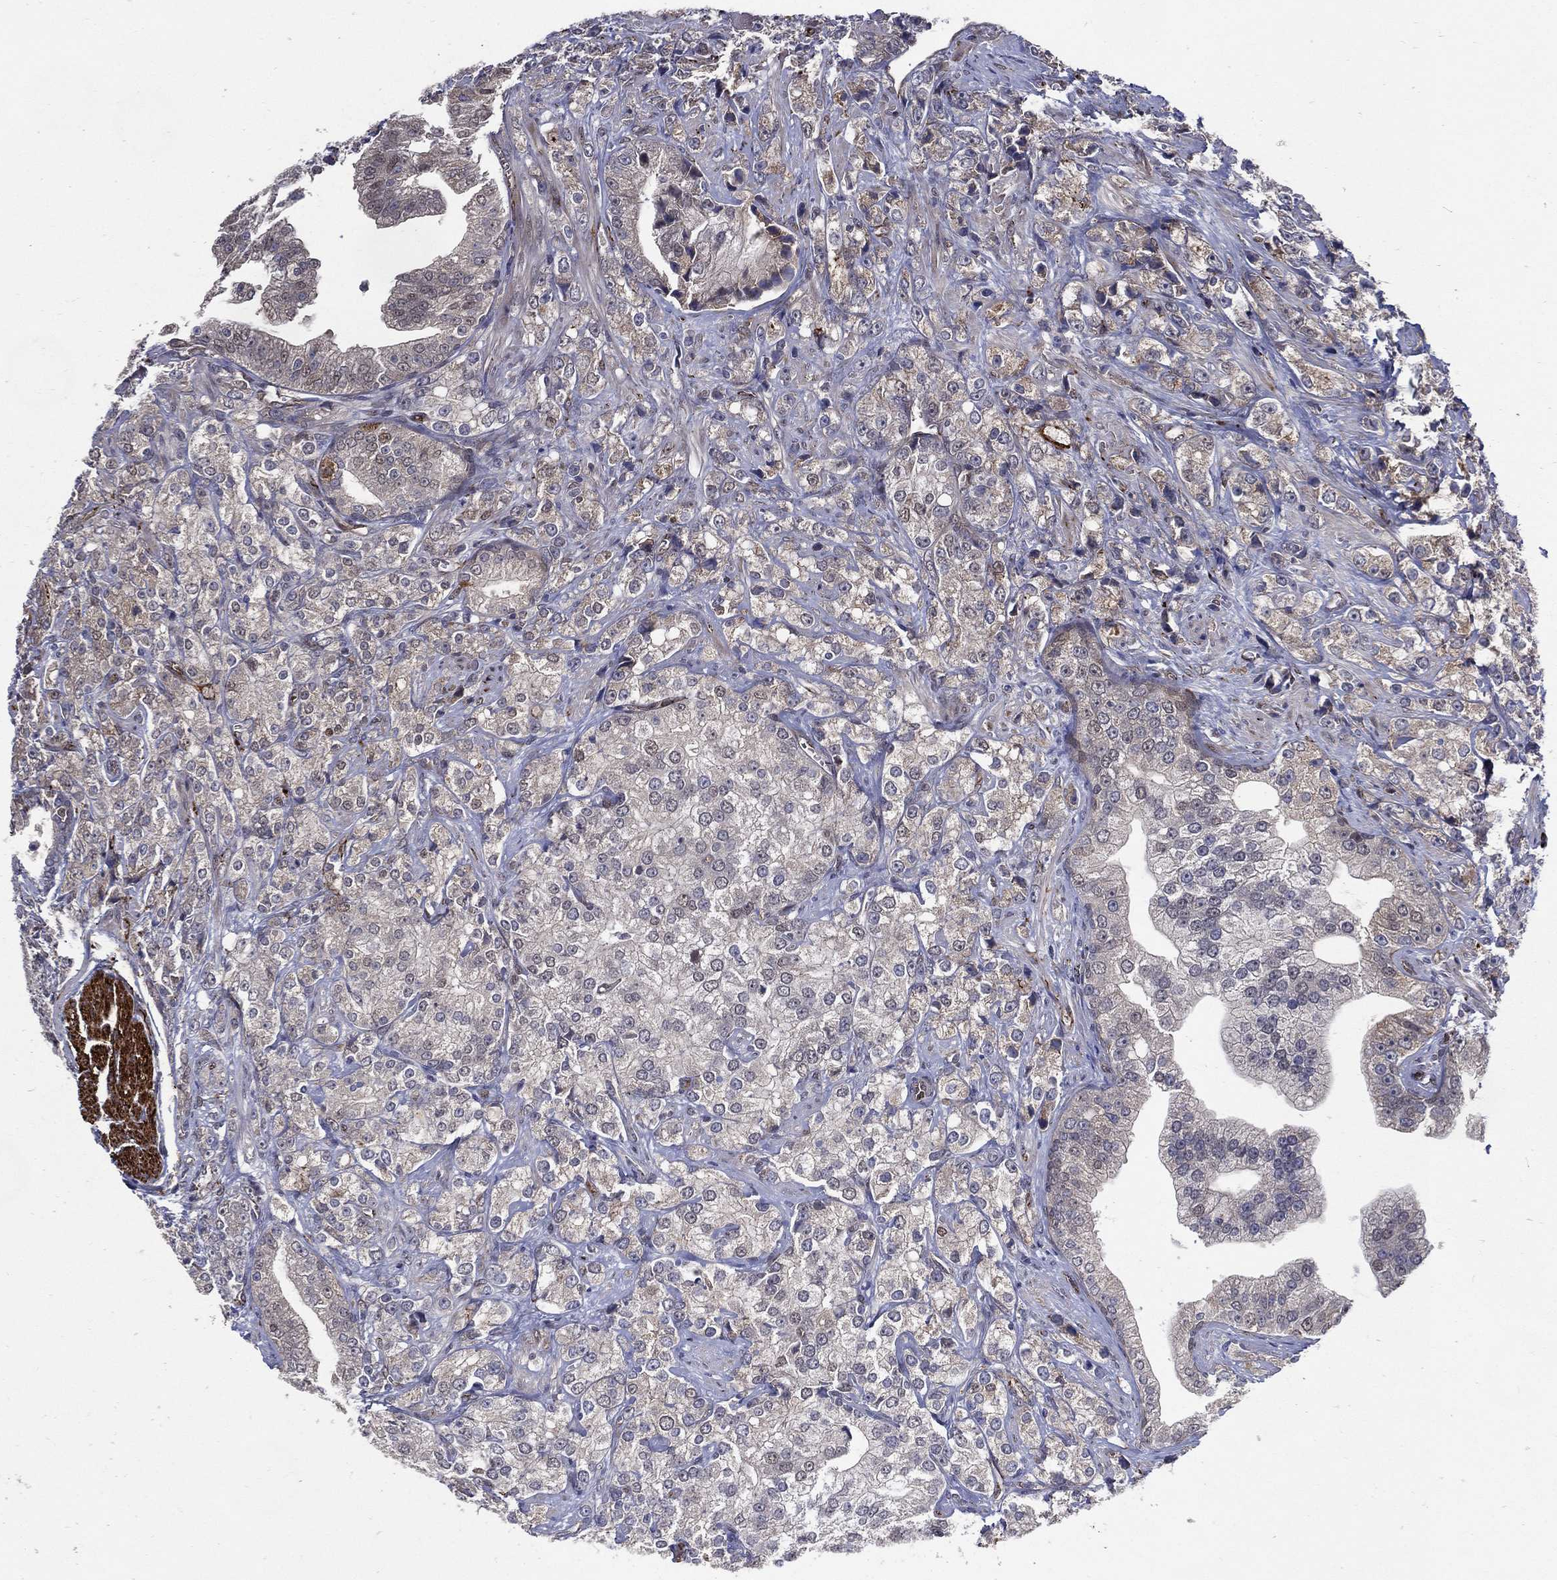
{"staining": {"intensity": "negative", "quantity": "none", "location": "none"}, "tissue": "prostate cancer", "cell_type": "Tumor cells", "image_type": "cancer", "snomed": [{"axis": "morphology", "description": "Adenocarcinoma, NOS"}, {"axis": "topography", "description": "Prostate and seminal vesicle, NOS"}, {"axis": "topography", "description": "Prostate"}], "caption": "Tumor cells show no significant staining in prostate cancer.", "gene": "ARHGAP11A", "patient": {"sex": "male", "age": 68}}